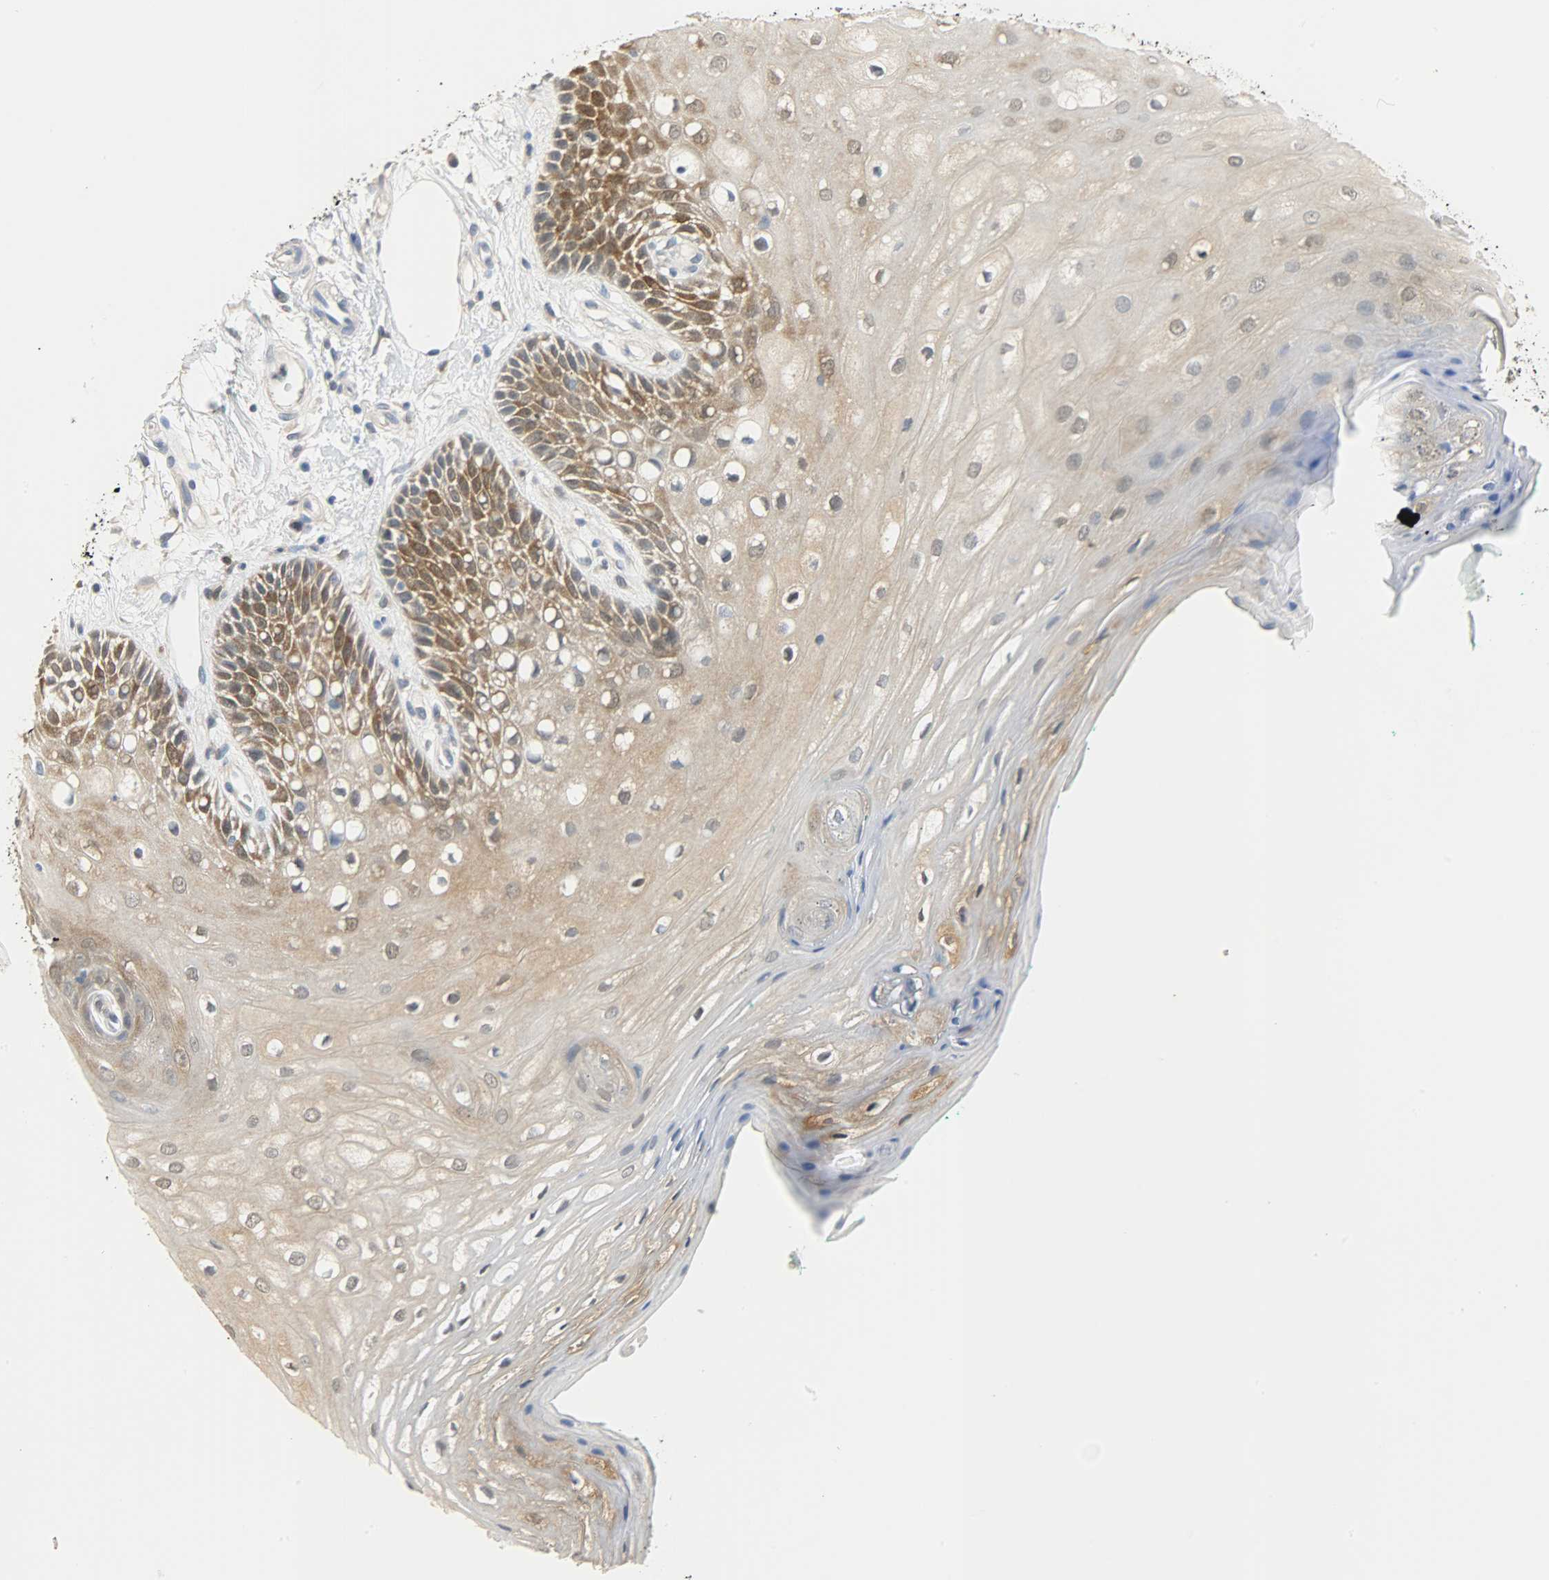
{"staining": {"intensity": "strong", "quantity": ">75%", "location": "cytoplasmic/membranous,nuclear"}, "tissue": "oral mucosa", "cell_type": "Squamous epithelial cells", "image_type": "normal", "snomed": [{"axis": "morphology", "description": "Normal tissue, NOS"}, {"axis": "morphology", "description": "Squamous cell carcinoma, NOS"}, {"axis": "topography", "description": "Skeletal muscle"}, {"axis": "topography", "description": "Oral tissue"}, {"axis": "topography", "description": "Head-Neck"}], "caption": "Immunohistochemical staining of unremarkable human oral mucosa shows >75% levels of strong cytoplasmic/membranous,nuclear protein positivity in approximately >75% of squamous epithelial cells.", "gene": "EIF4EBP1", "patient": {"sex": "female", "age": 84}}